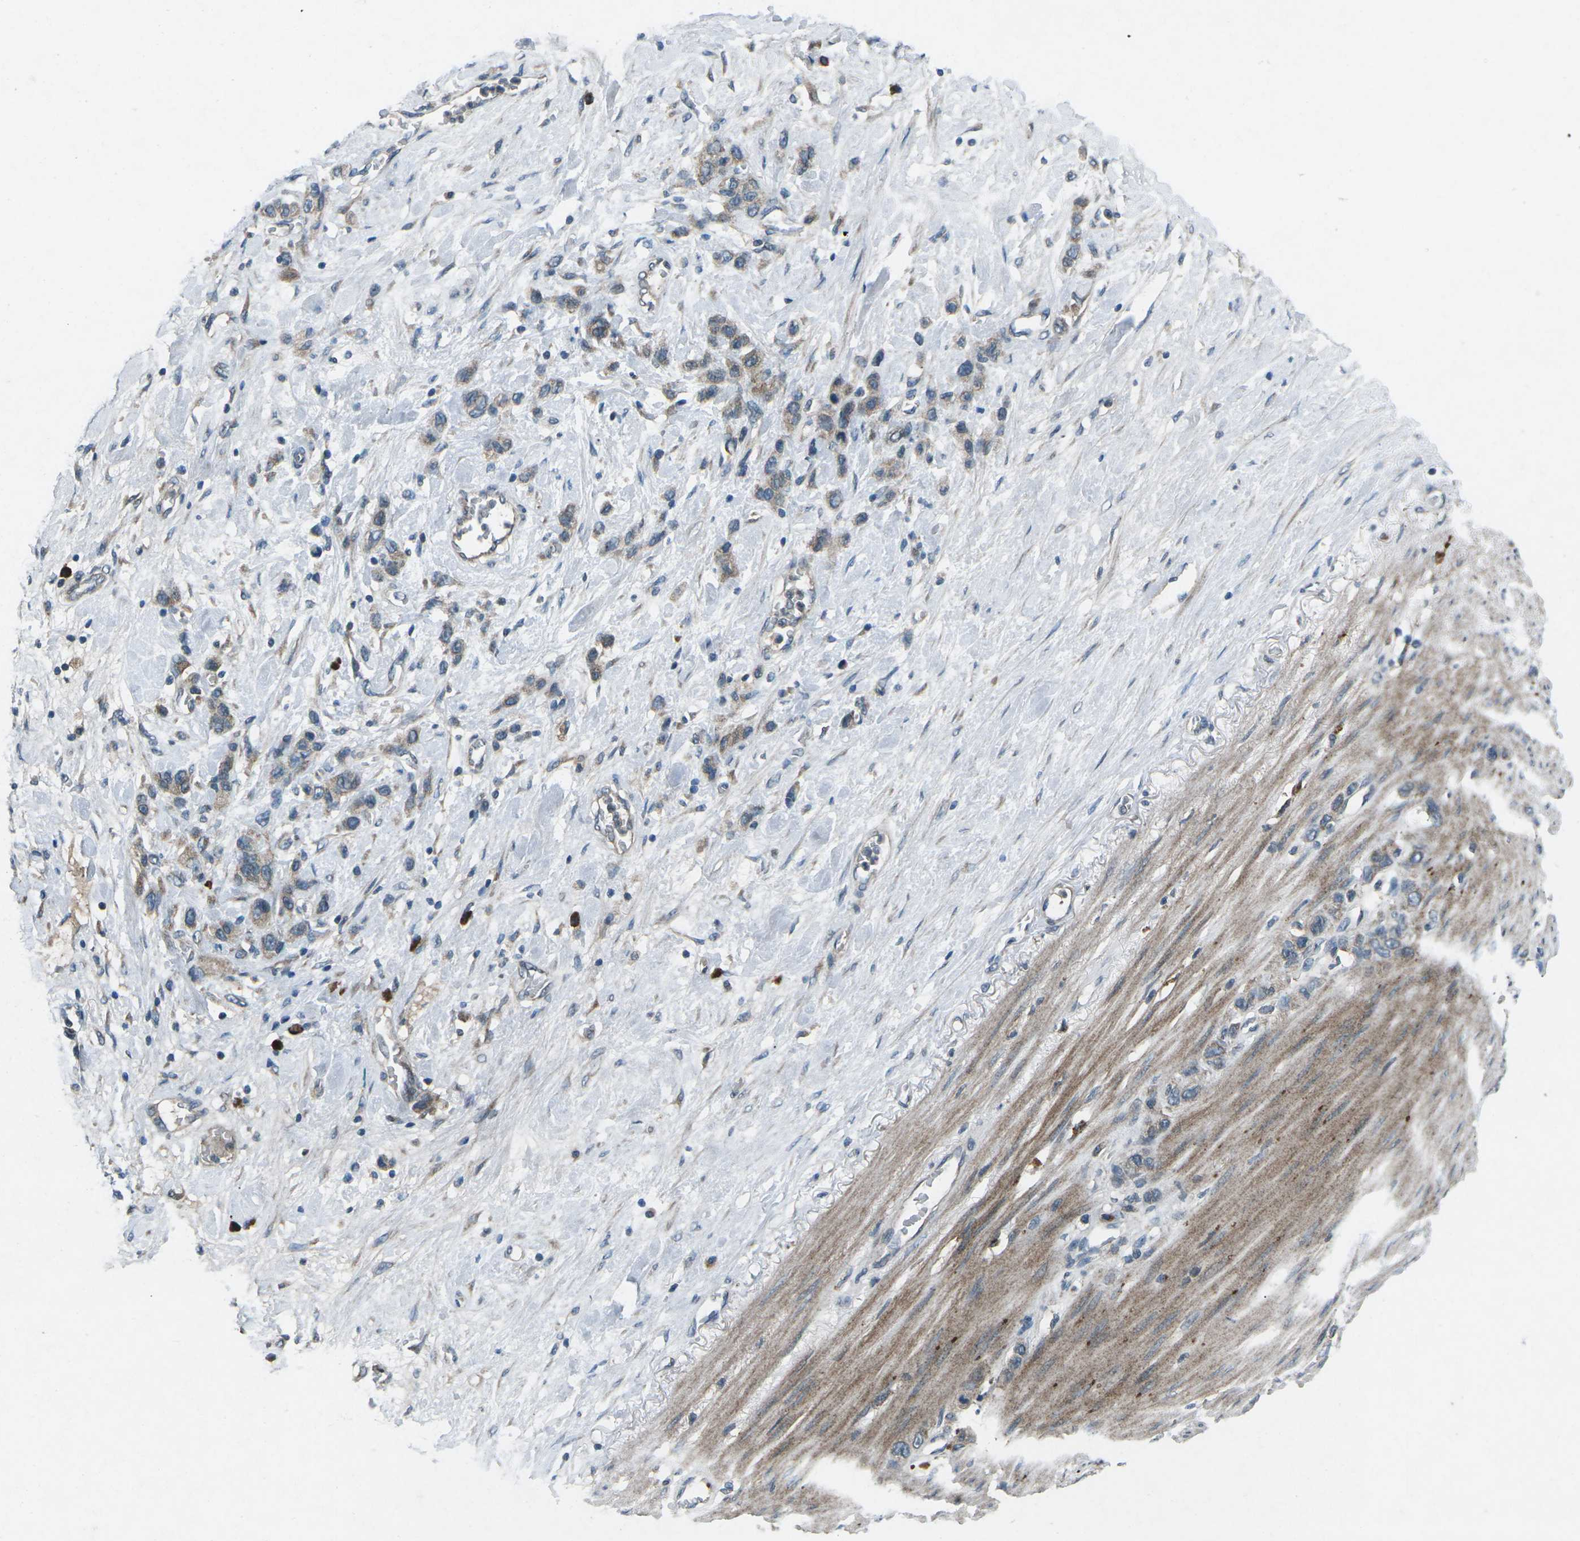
{"staining": {"intensity": "moderate", "quantity": ">75%", "location": "cytoplasmic/membranous"}, "tissue": "stomach cancer", "cell_type": "Tumor cells", "image_type": "cancer", "snomed": [{"axis": "morphology", "description": "Adenocarcinoma, NOS"}, {"axis": "morphology", "description": "Adenocarcinoma, High grade"}, {"axis": "topography", "description": "Stomach, upper"}, {"axis": "topography", "description": "Stomach, lower"}], "caption": "Tumor cells show medium levels of moderate cytoplasmic/membranous expression in approximately >75% of cells in stomach cancer (high-grade adenocarcinoma). (brown staining indicates protein expression, while blue staining denotes nuclei).", "gene": "CDK16", "patient": {"sex": "female", "age": 65}}